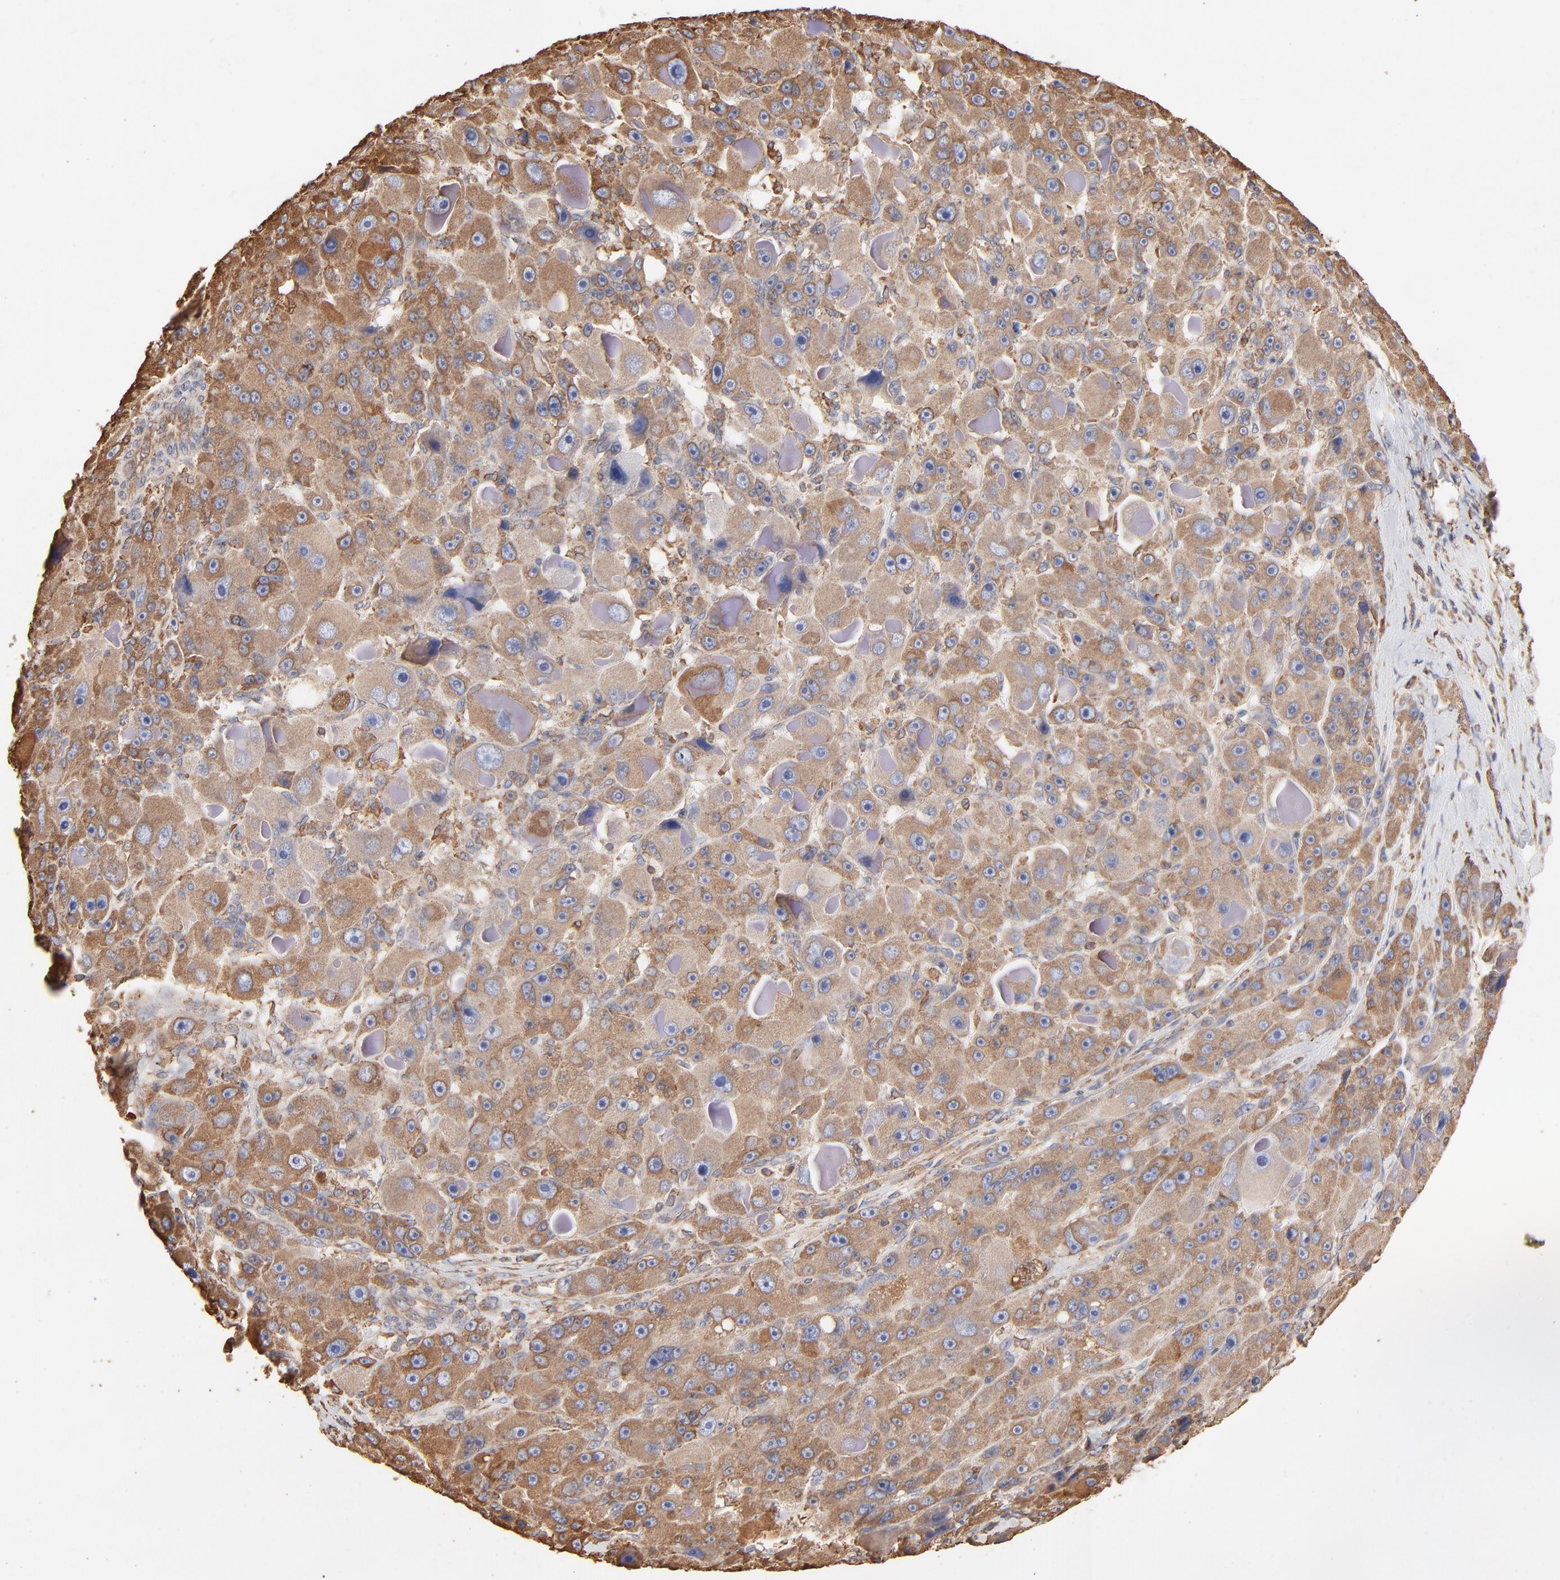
{"staining": {"intensity": "moderate", "quantity": ">75%", "location": "cytoplasmic/membranous"}, "tissue": "liver cancer", "cell_type": "Tumor cells", "image_type": "cancer", "snomed": [{"axis": "morphology", "description": "Carcinoma, Hepatocellular, NOS"}, {"axis": "topography", "description": "Liver"}], "caption": "A brown stain highlights moderate cytoplasmic/membranous staining of a protein in liver hepatocellular carcinoma tumor cells.", "gene": "PDIA3", "patient": {"sex": "male", "age": 76}}